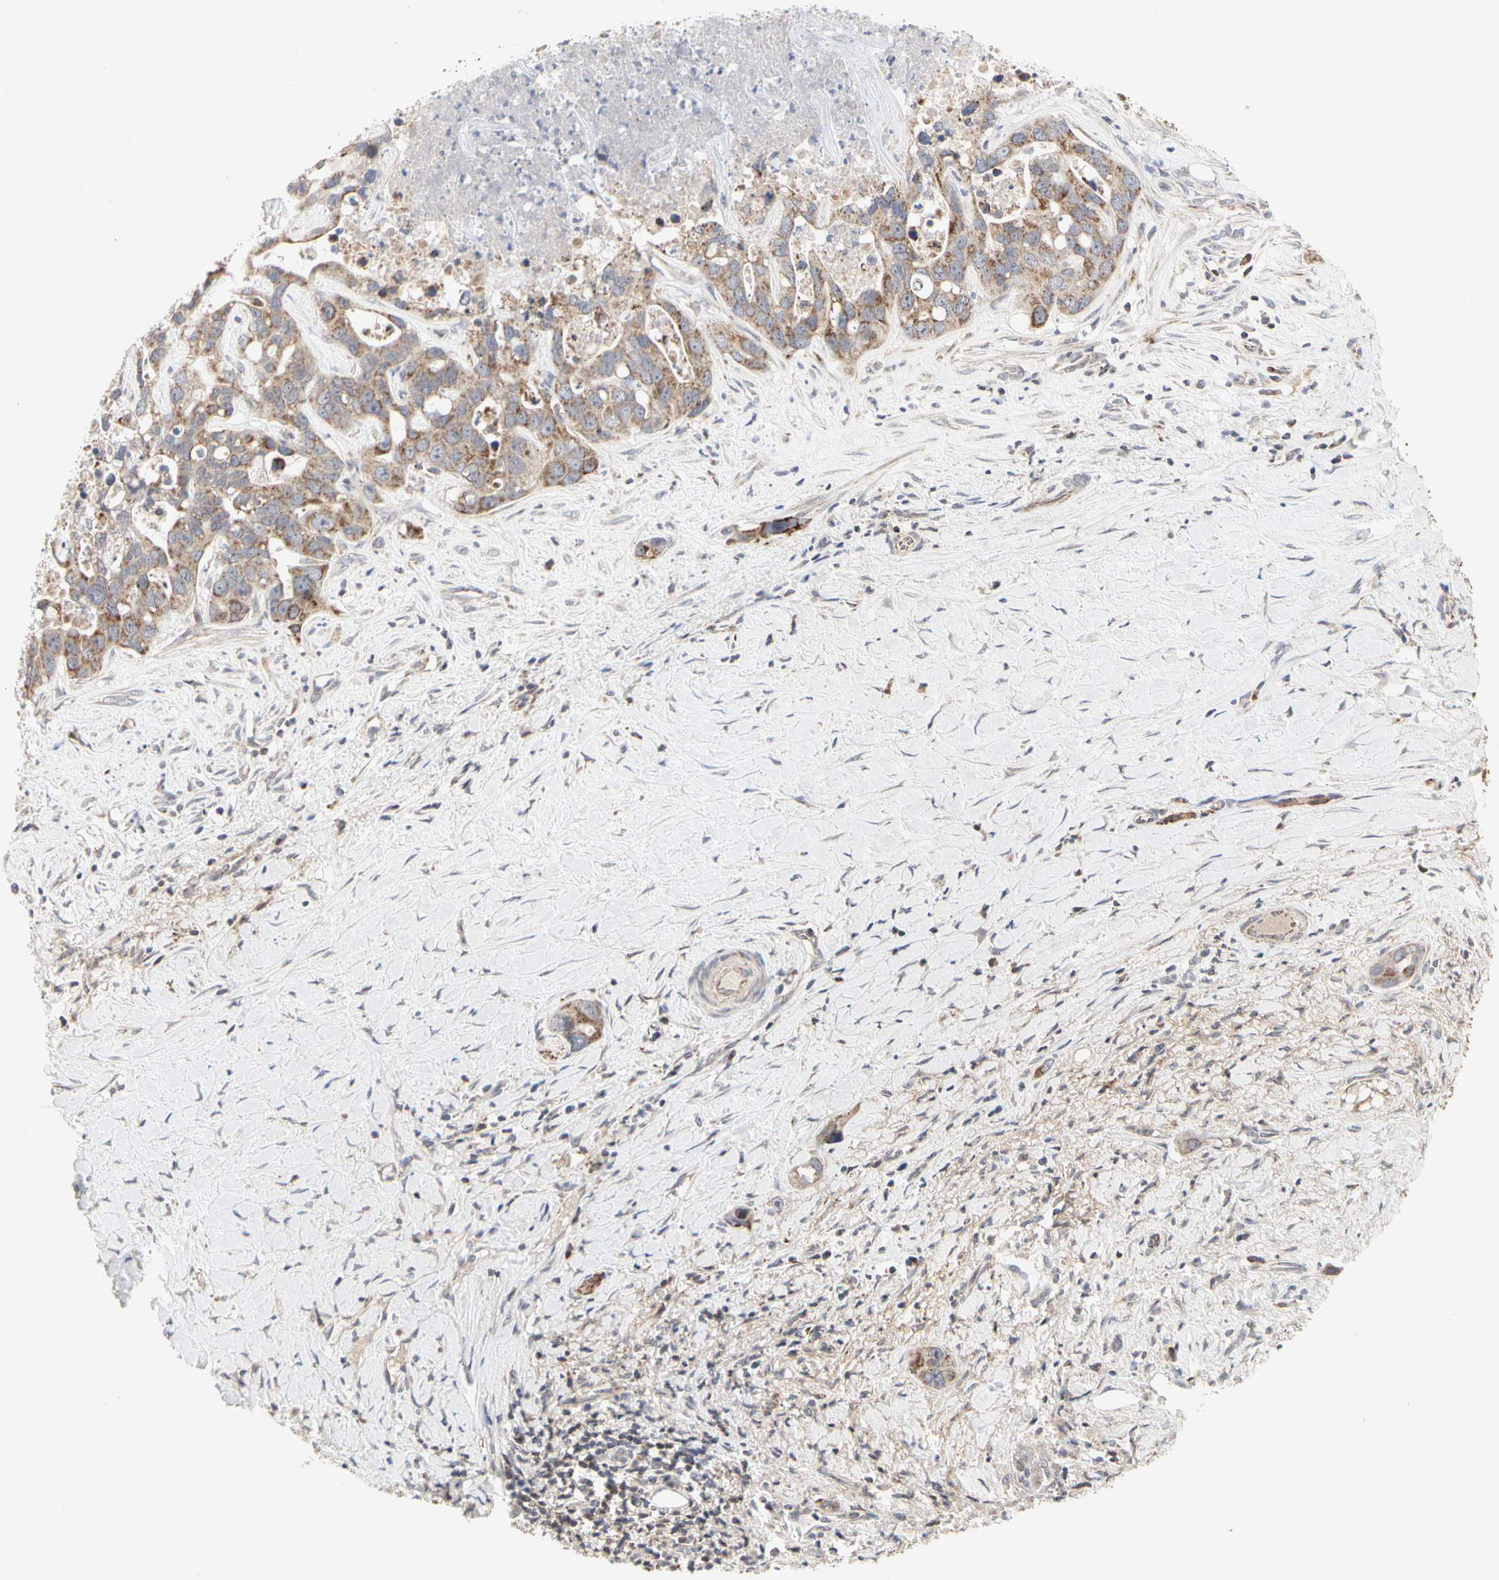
{"staining": {"intensity": "moderate", "quantity": "25%-75%", "location": "cytoplasmic/membranous"}, "tissue": "liver cancer", "cell_type": "Tumor cells", "image_type": "cancer", "snomed": [{"axis": "morphology", "description": "Cholangiocarcinoma"}, {"axis": "topography", "description": "Liver"}], "caption": "IHC photomicrograph of liver cancer (cholangiocarcinoma) stained for a protein (brown), which displays medium levels of moderate cytoplasmic/membranous positivity in approximately 25%-75% of tumor cells.", "gene": "TSKU", "patient": {"sex": "female", "age": 65}}